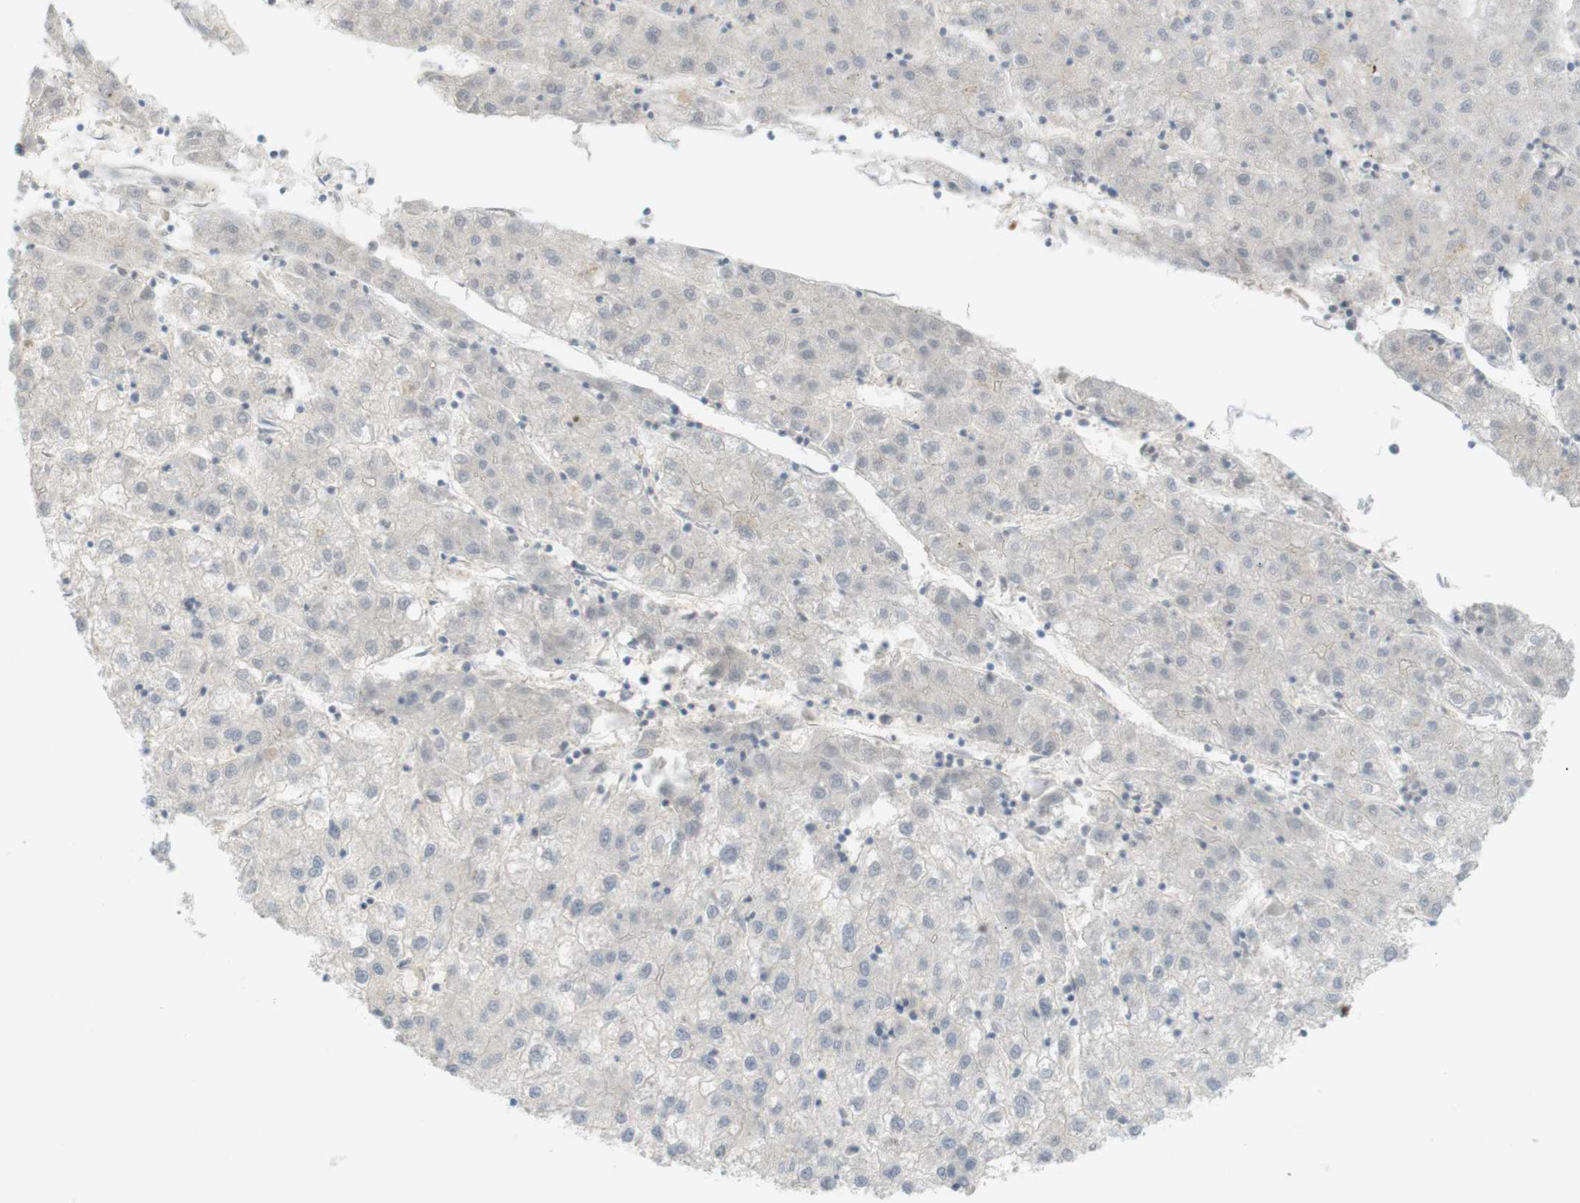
{"staining": {"intensity": "negative", "quantity": "none", "location": "none"}, "tissue": "liver cancer", "cell_type": "Tumor cells", "image_type": "cancer", "snomed": [{"axis": "morphology", "description": "Carcinoma, Hepatocellular, NOS"}, {"axis": "topography", "description": "Liver"}], "caption": "DAB (3,3'-diaminobenzidine) immunohistochemical staining of liver cancer exhibits no significant positivity in tumor cells. The staining is performed using DAB brown chromogen with nuclei counter-stained in using hematoxylin.", "gene": "PDE3A", "patient": {"sex": "male", "age": 72}}